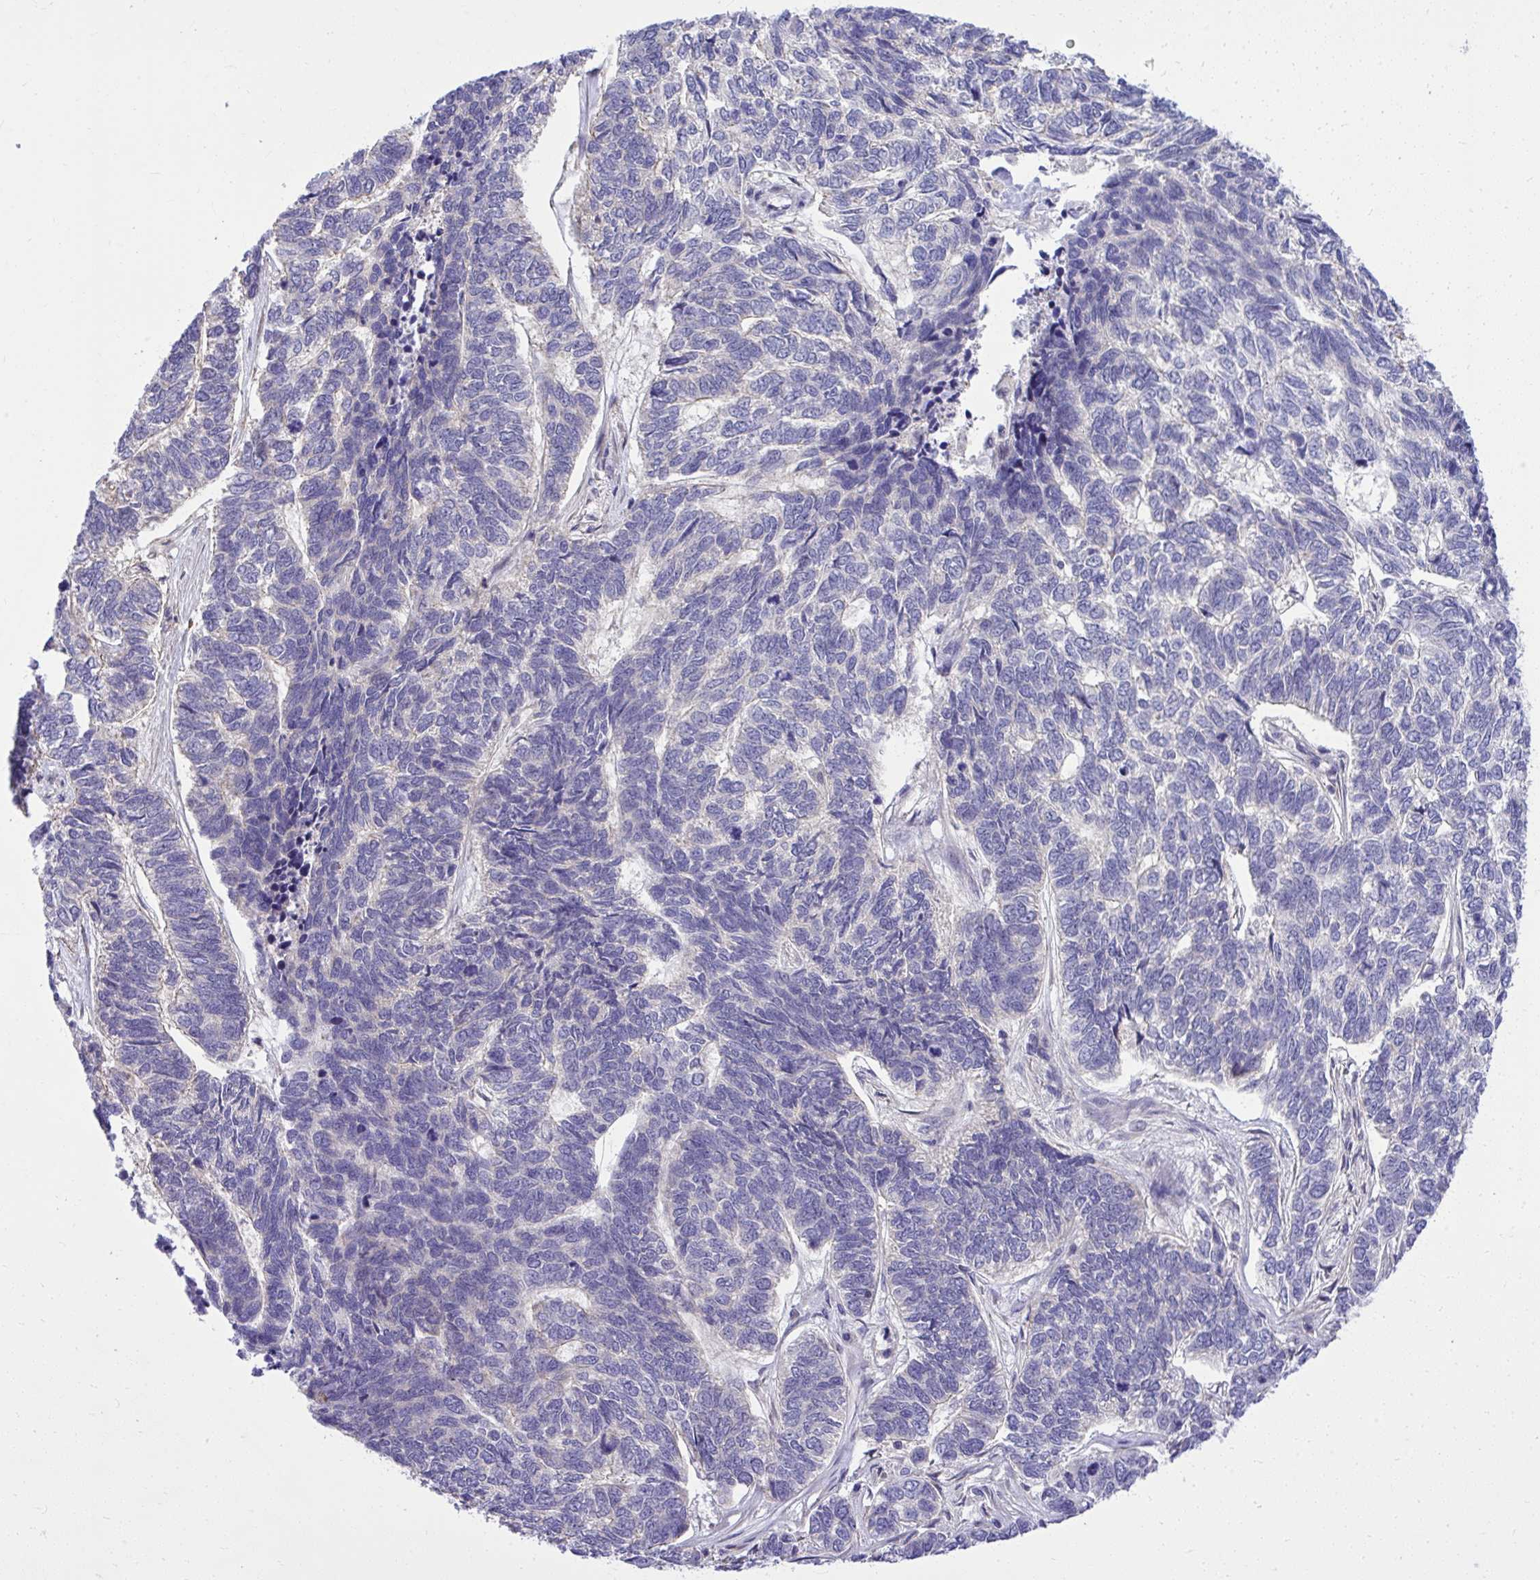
{"staining": {"intensity": "negative", "quantity": "none", "location": "none"}, "tissue": "skin cancer", "cell_type": "Tumor cells", "image_type": "cancer", "snomed": [{"axis": "morphology", "description": "Basal cell carcinoma"}, {"axis": "topography", "description": "Skin"}], "caption": "There is no significant positivity in tumor cells of skin basal cell carcinoma.", "gene": "GRK4", "patient": {"sex": "female", "age": 65}}